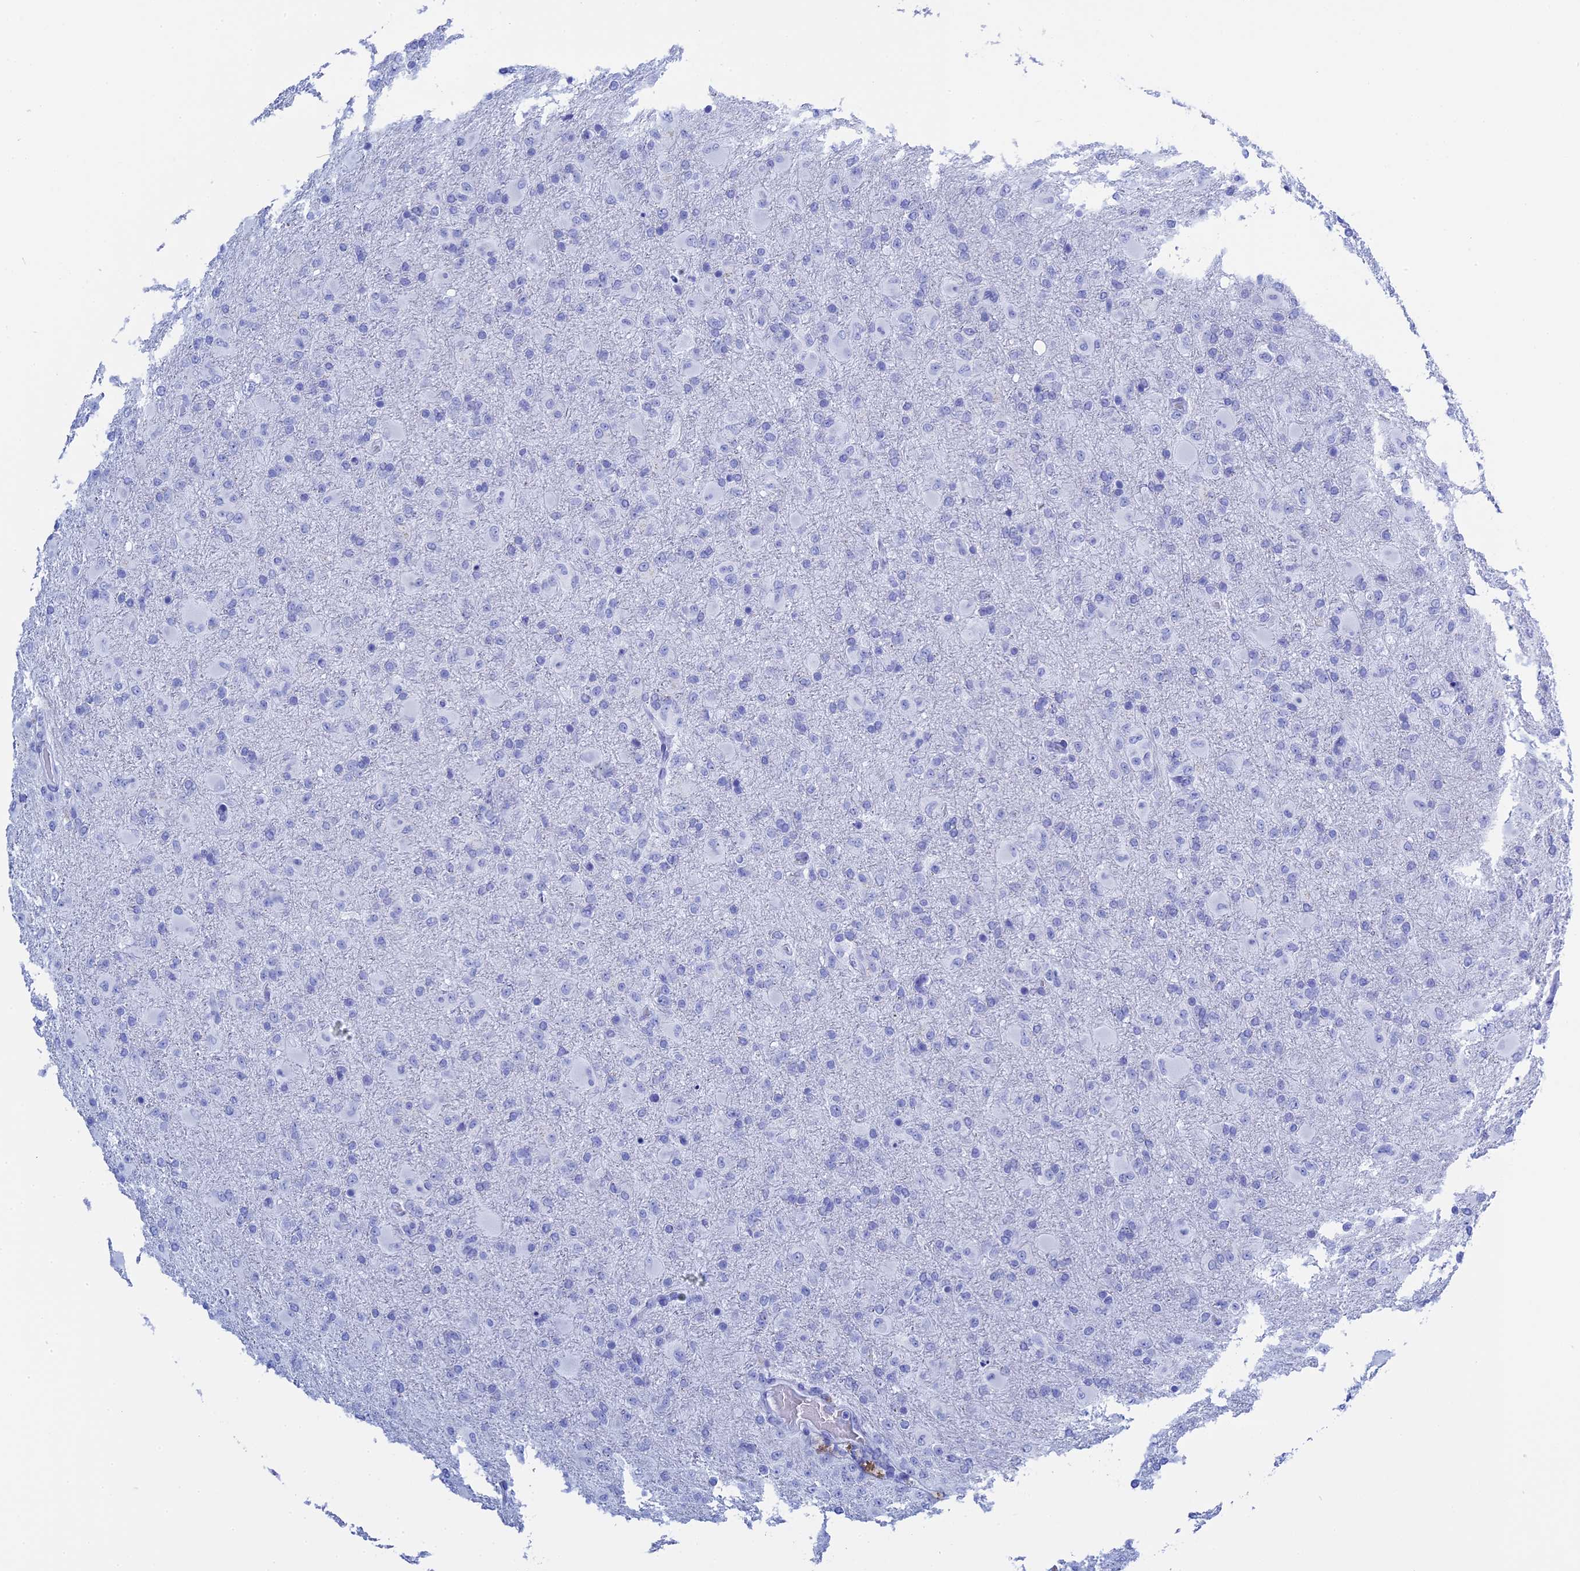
{"staining": {"intensity": "negative", "quantity": "none", "location": "none"}, "tissue": "glioma", "cell_type": "Tumor cells", "image_type": "cancer", "snomed": [{"axis": "morphology", "description": "Glioma, malignant, Low grade"}, {"axis": "topography", "description": "Brain"}], "caption": "Human malignant low-grade glioma stained for a protein using immunohistochemistry (IHC) exhibits no staining in tumor cells.", "gene": "TEX101", "patient": {"sex": "male", "age": 65}}